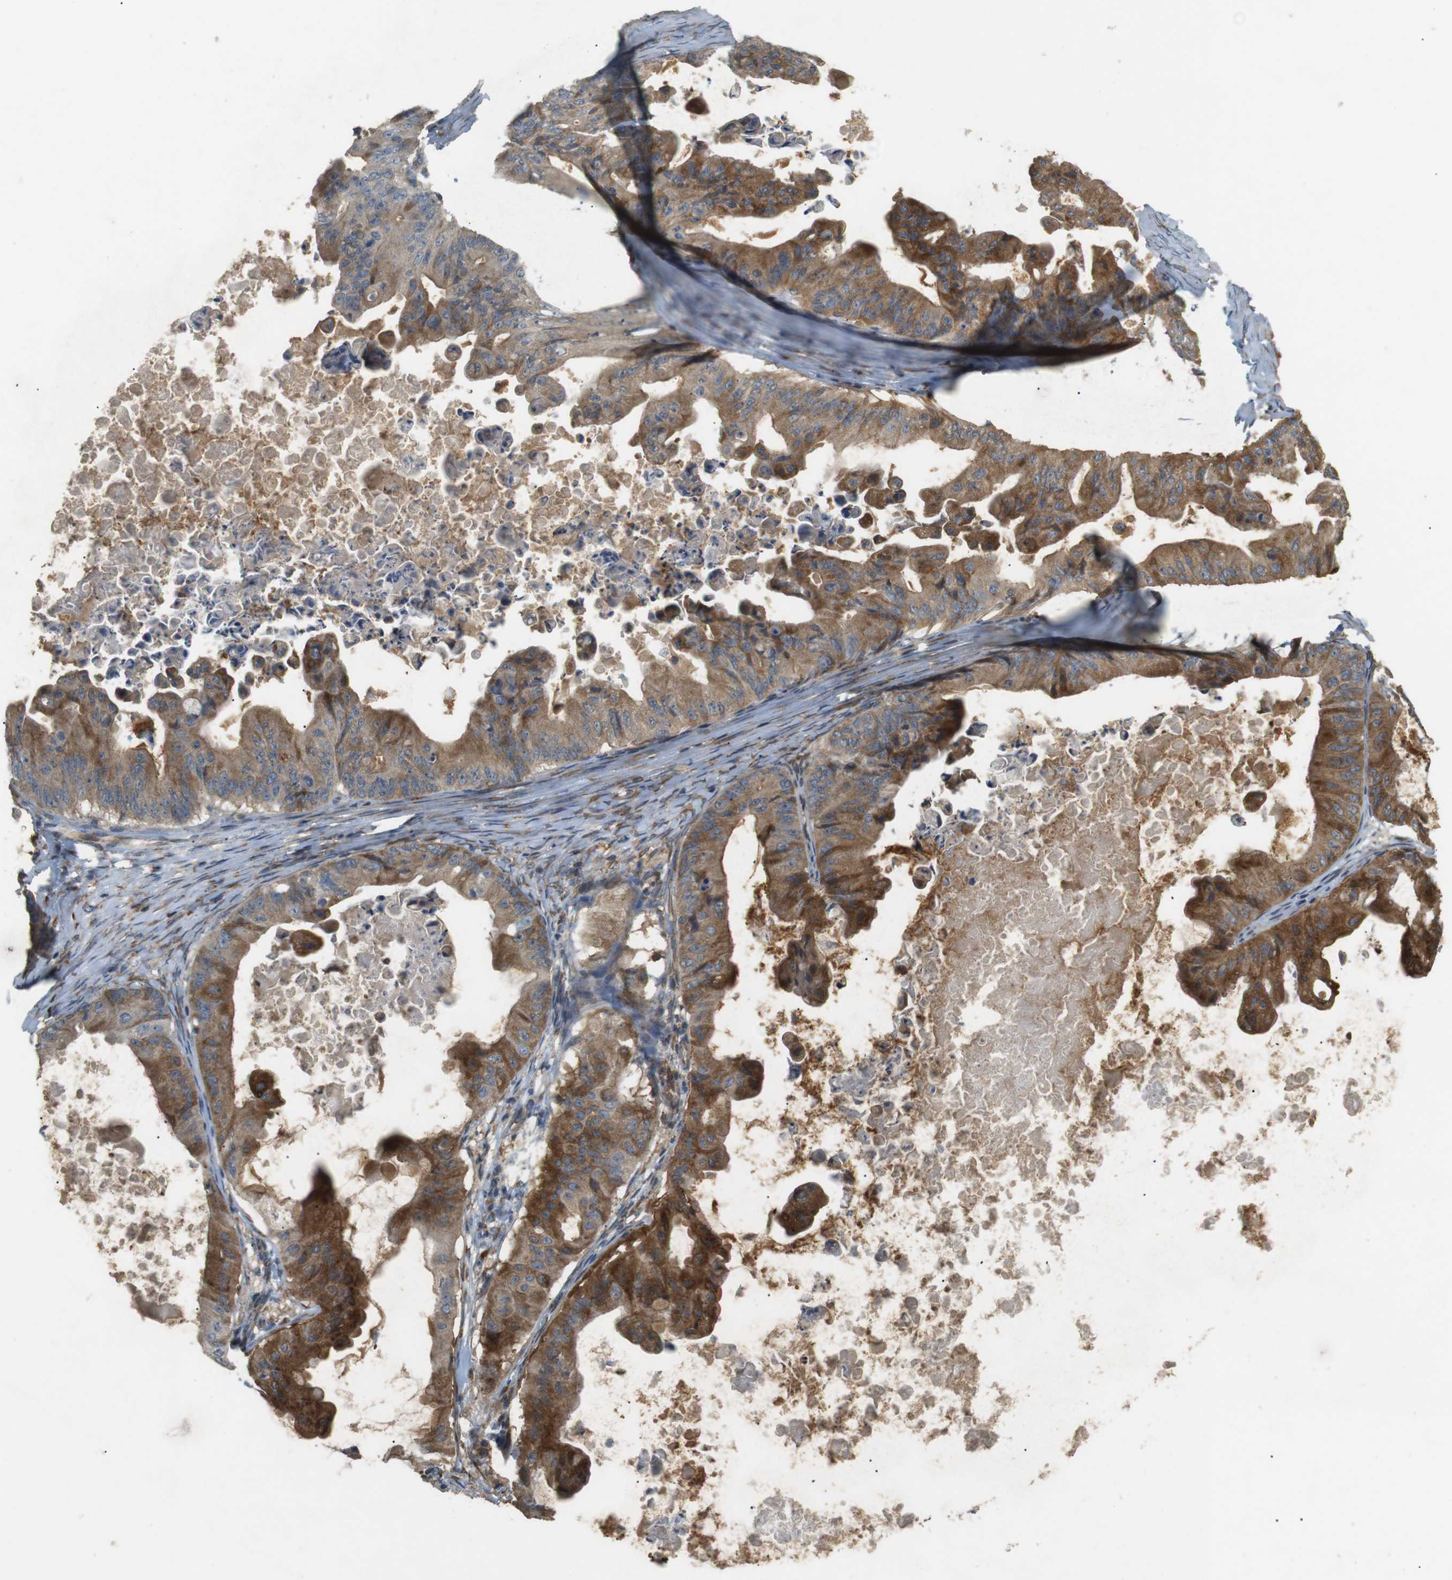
{"staining": {"intensity": "moderate", "quantity": ">75%", "location": "cytoplasmic/membranous"}, "tissue": "ovarian cancer", "cell_type": "Tumor cells", "image_type": "cancer", "snomed": [{"axis": "morphology", "description": "Cystadenocarcinoma, mucinous, NOS"}, {"axis": "topography", "description": "Ovary"}], "caption": "About >75% of tumor cells in ovarian cancer exhibit moderate cytoplasmic/membranous protein expression as visualized by brown immunohistochemical staining.", "gene": "ARHGAP24", "patient": {"sex": "female", "age": 37}}